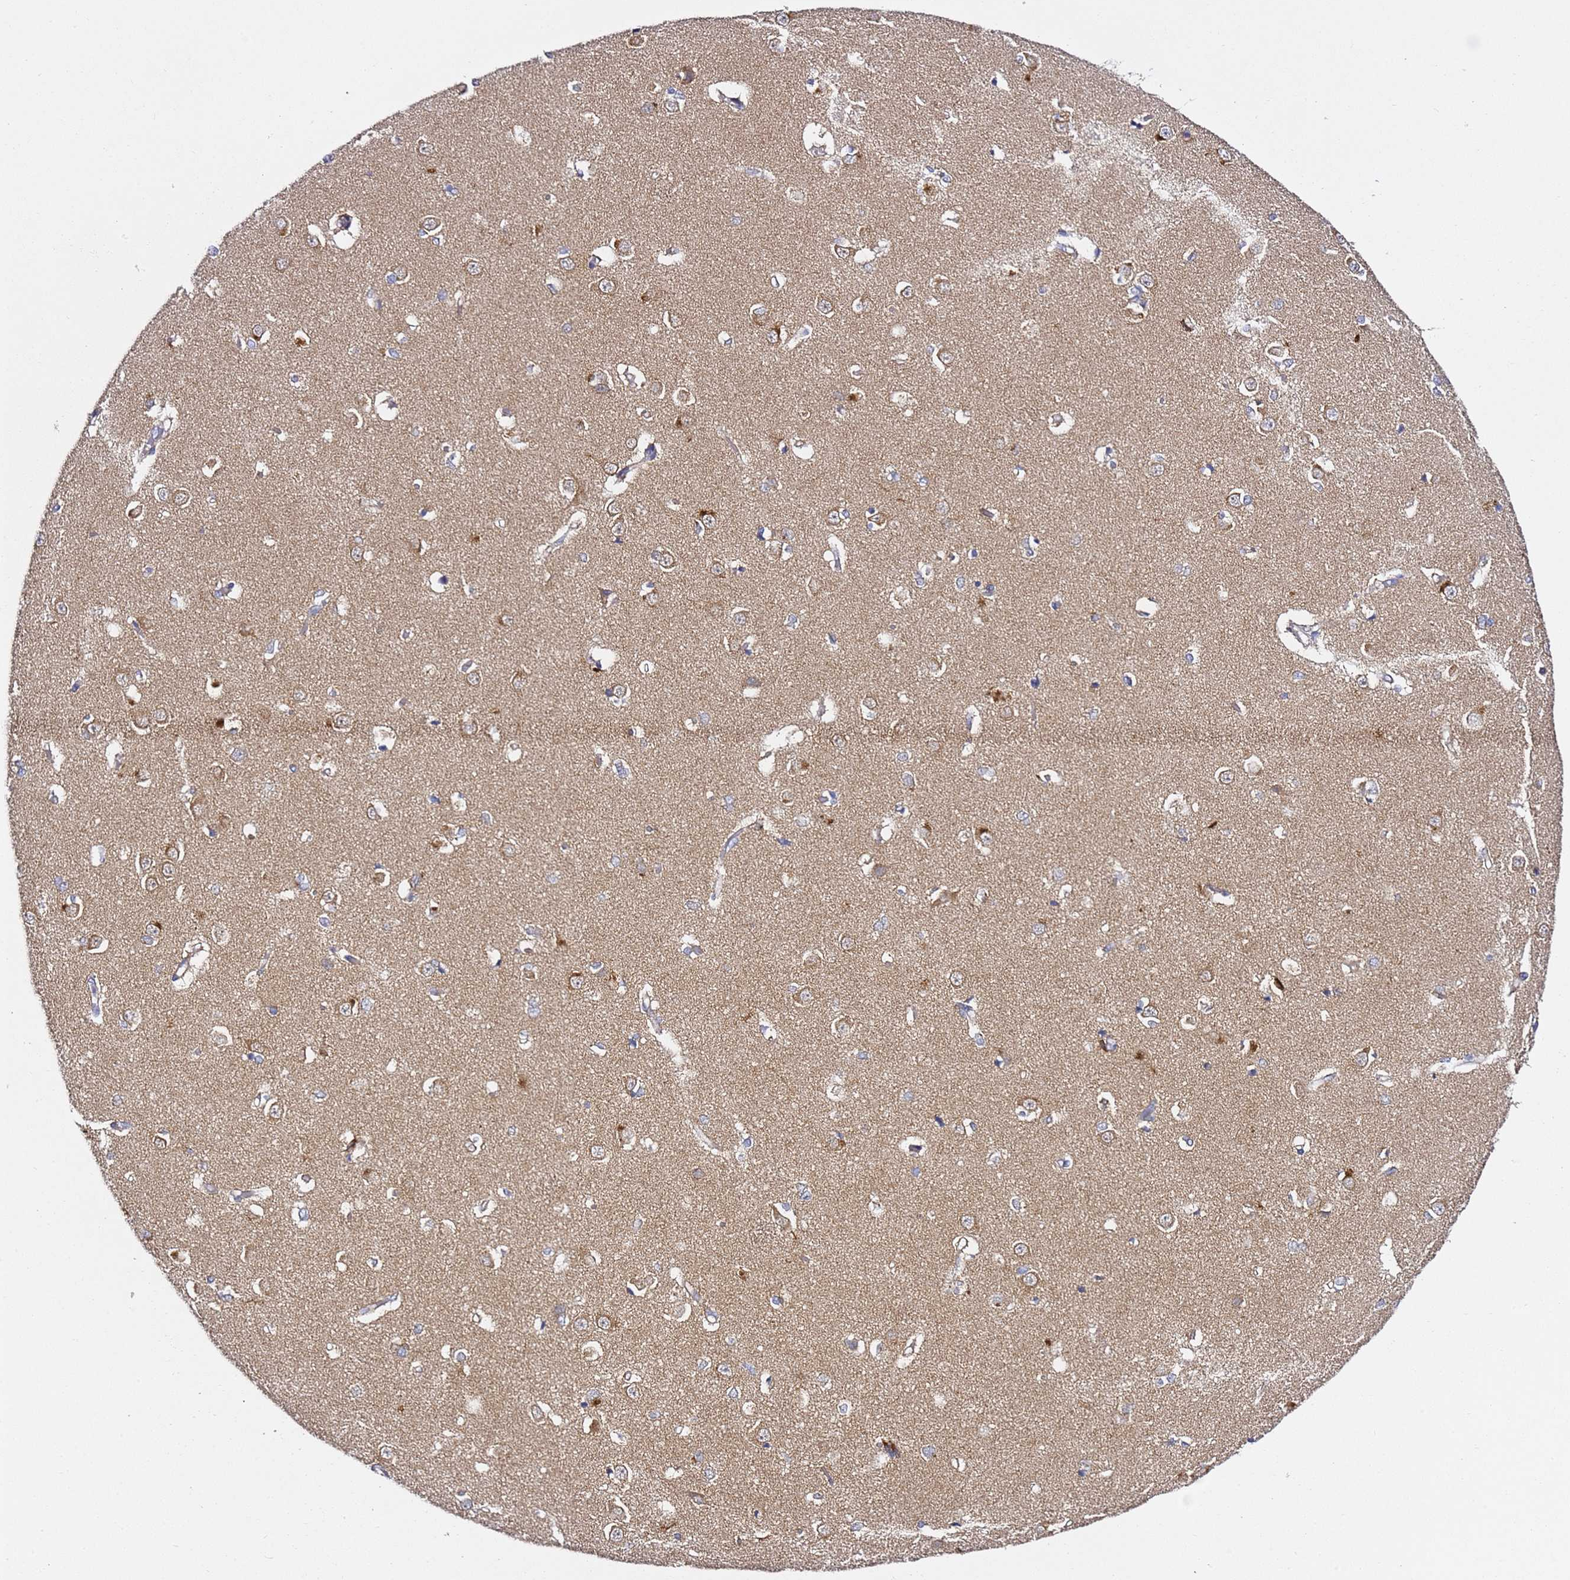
{"staining": {"intensity": "weak", "quantity": "25%-75%", "location": "cytoplasmic/membranous"}, "tissue": "caudate", "cell_type": "Glial cells", "image_type": "normal", "snomed": [{"axis": "morphology", "description": "Normal tissue, NOS"}, {"axis": "topography", "description": "Lateral ventricle wall"}], "caption": "This photomicrograph reveals immunohistochemistry (IHC) staining of unremarkable caudate, with low weak cytoplasmic/membranous positivity in about 25%-75% of glial cells.", "gene": "C19orf12", "patient": {"sex": "male", "age": 37}}